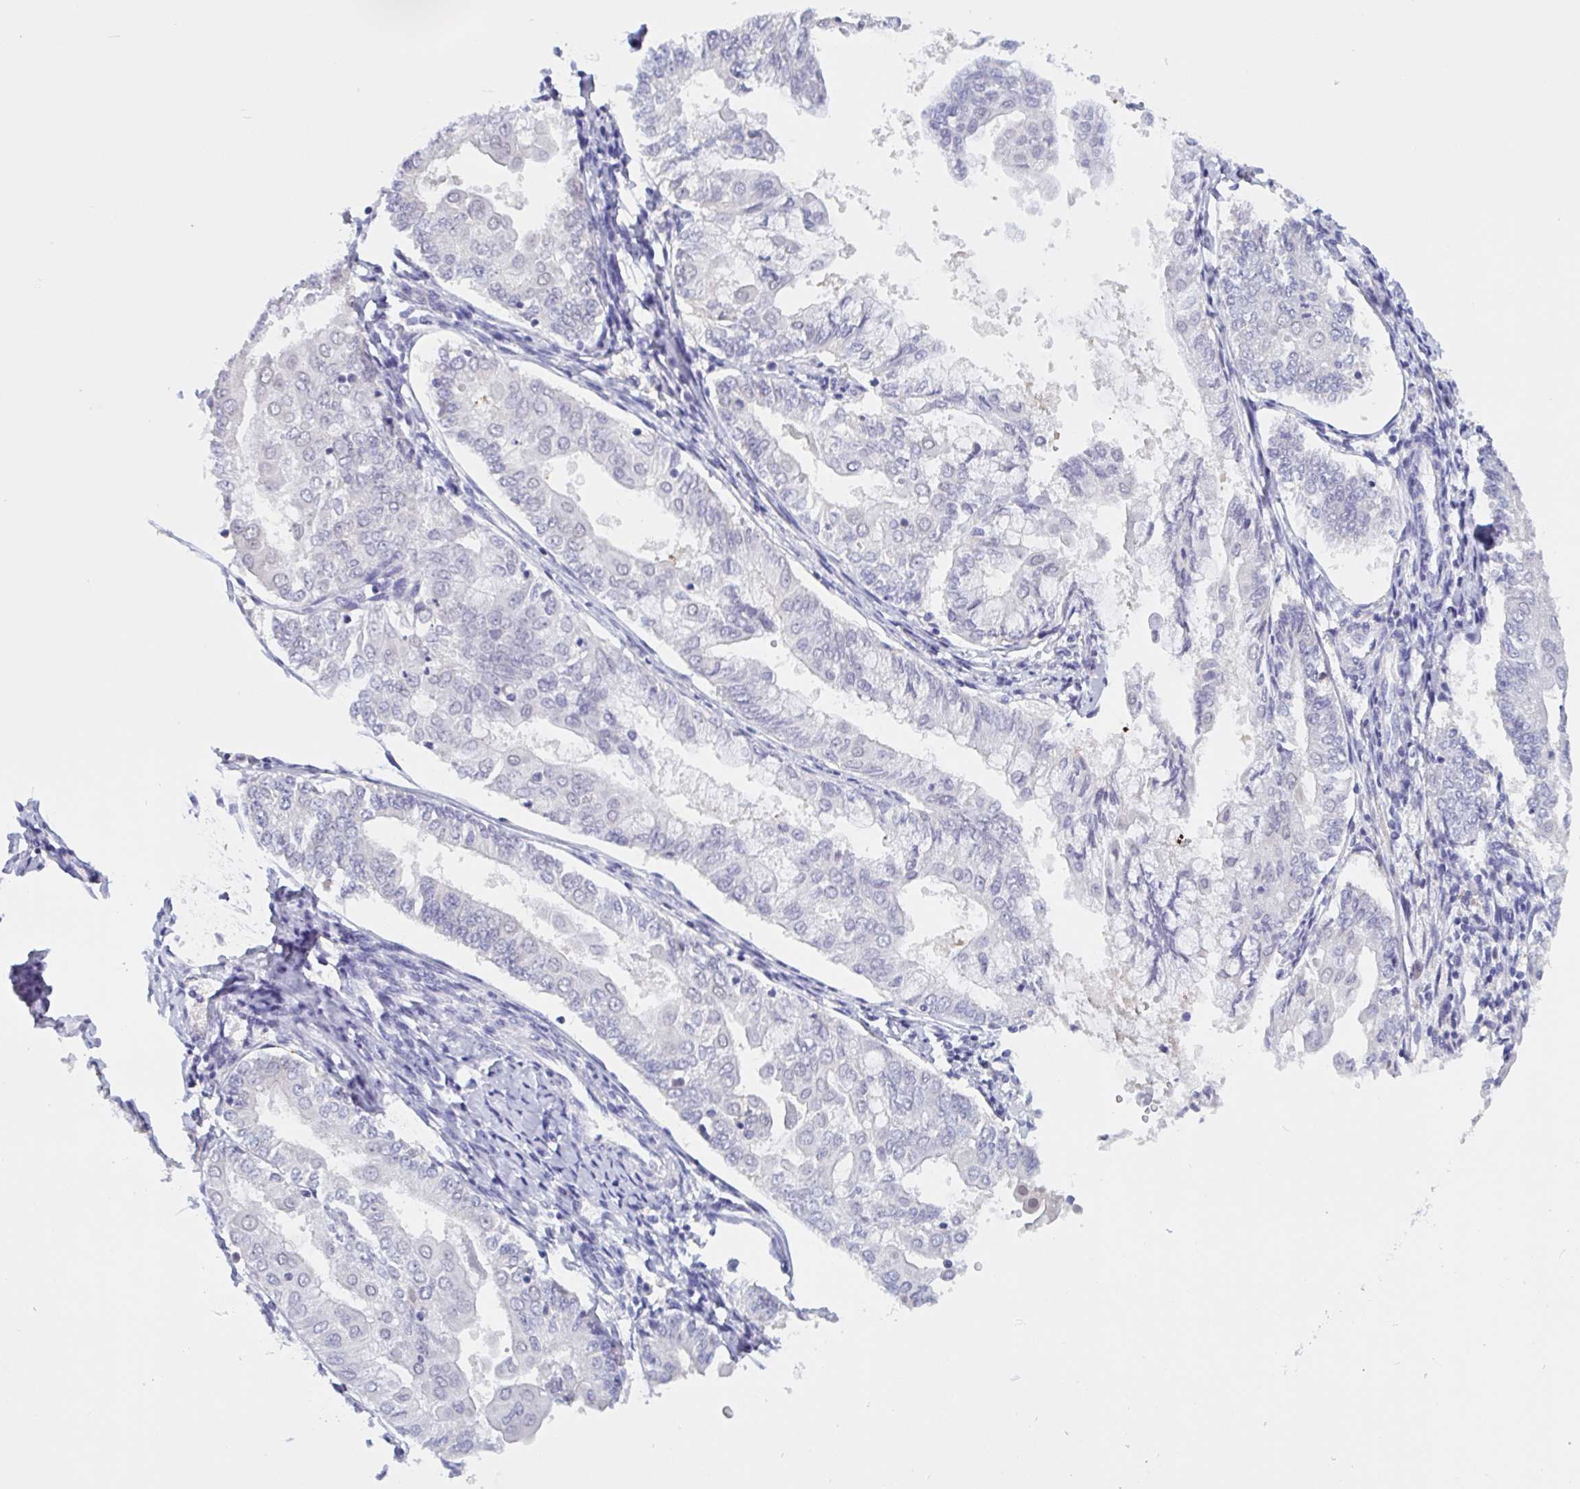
{"staining": {"intensity": "negative", "quantity": "none", "location": "none"}, "tissue": "endometrial cancer", "cell_type": "Tumor cells", "image_type": "cancer", "snomed": [{"axis": "morphology", "description": "Adenocarcinoma, NOS"}, {"axis": "topography", "description": "Endometrium"}], "caption": "A micrograph of human endometrial cancer is negative for staining in tumor cells.", "gene": "SERPINB13", "patient": {"sex": "female", "age": 68}}